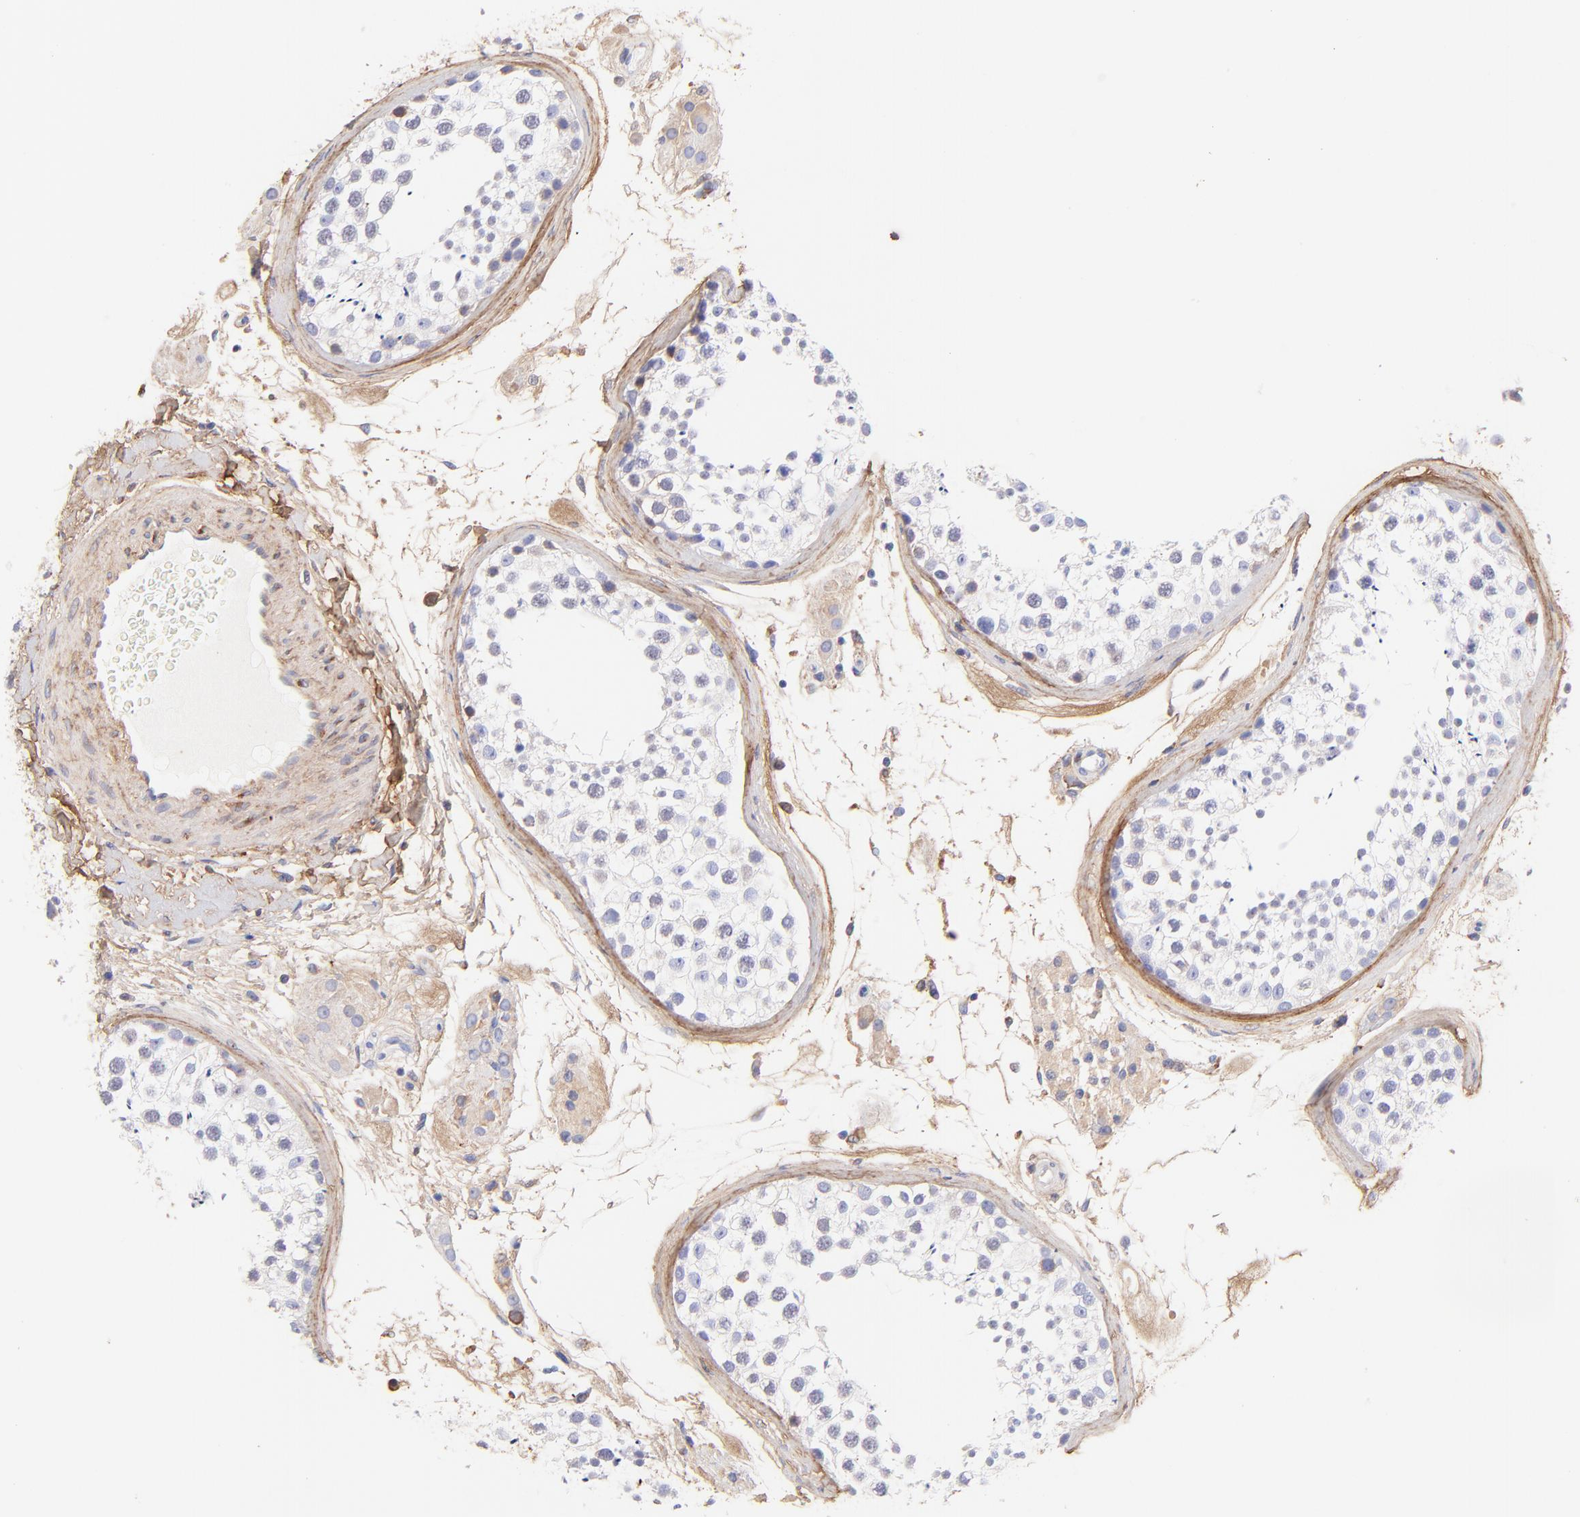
{"staining": {"intensity": "negative", "quantity": "none", "location": "none"}, "tissue": "testis", "cell_type": "Cells in seminiferous ducts", "image_type": "normal", "snomed": [{"axis": "morphology", "description": "Normal tissue, NOS"}, {"axis": "topography", "description": "Testis"}], "caption": "Photomicrograph shows no protein expression in cells in seminiferous ducts of unremarkable testis.", "gene": "BGN", "patient": {"sex": "male", "age": 46}}